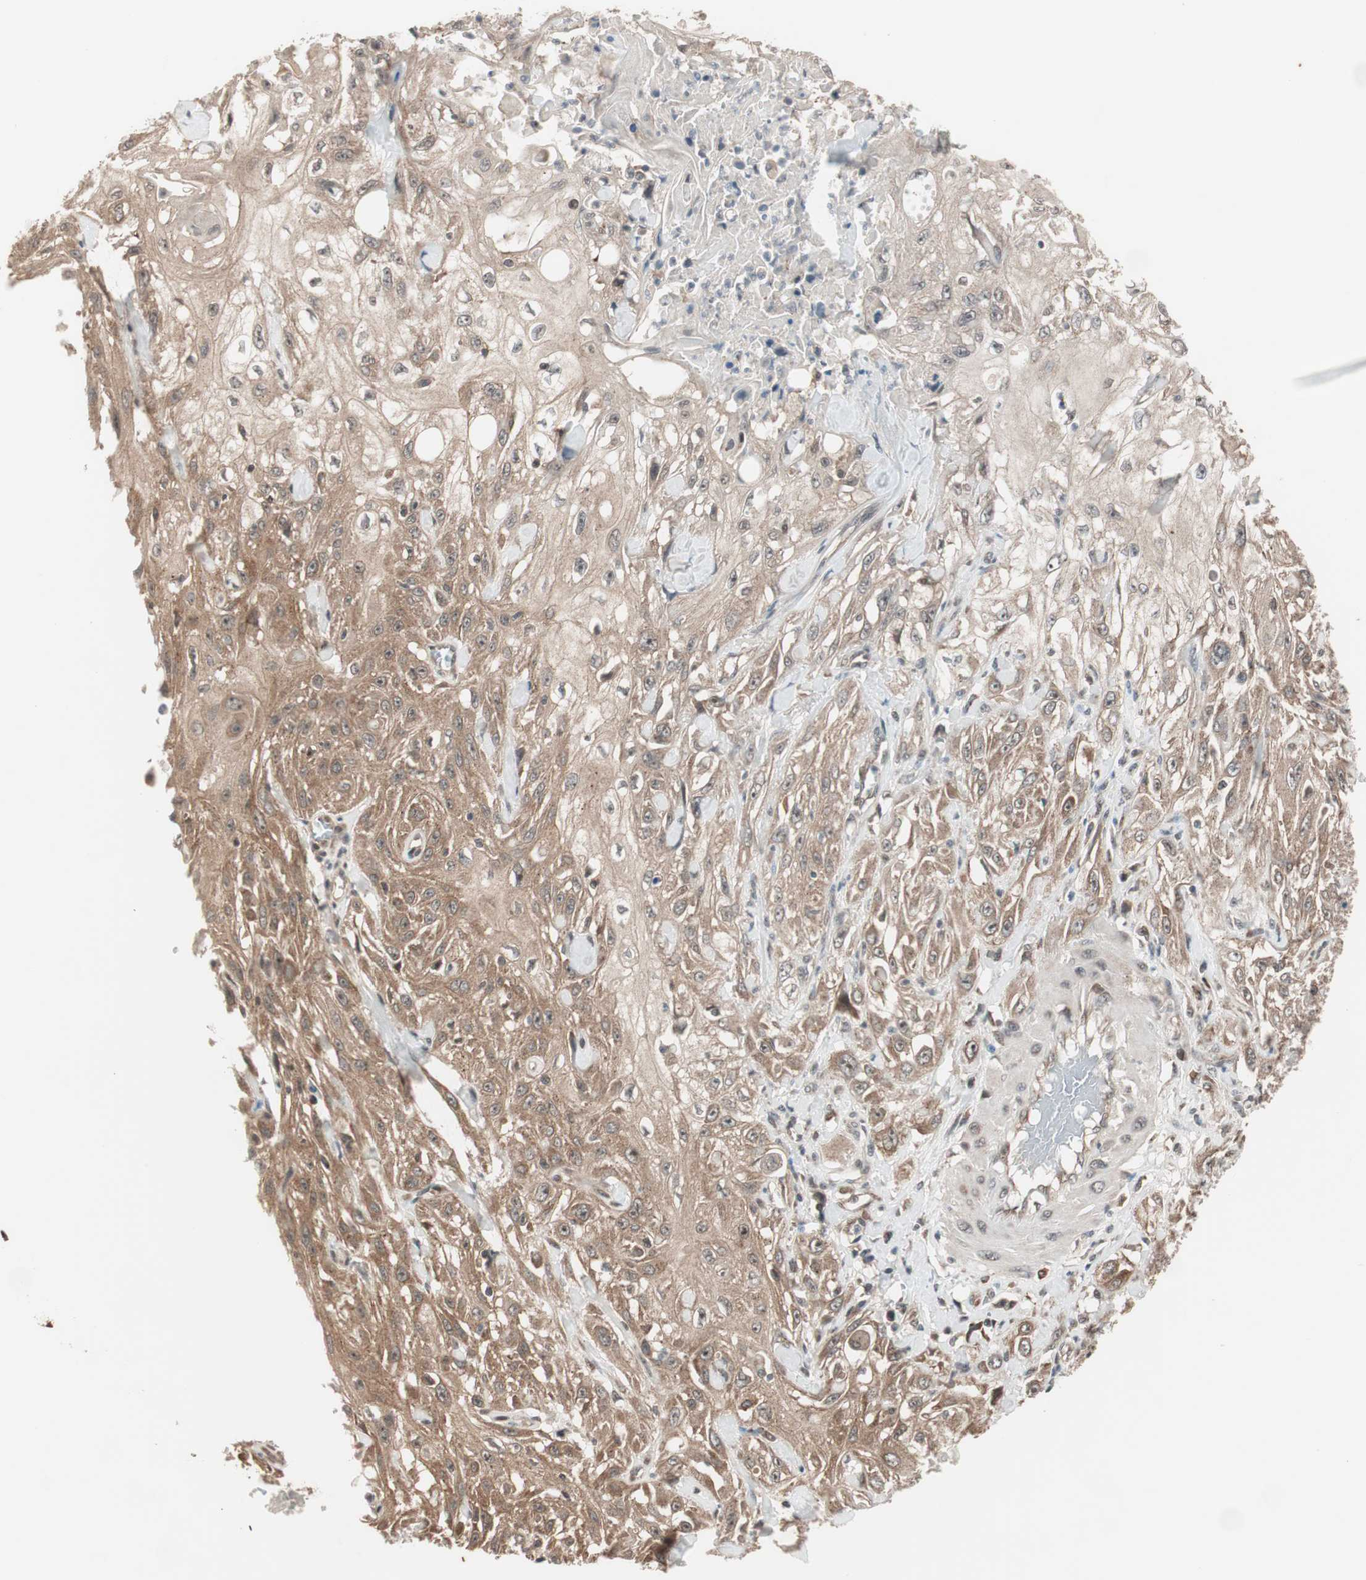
{"staining": {"intensity": "moderate", "quantity": ">75%", "location": "cytoplasmic/membranous"}, "tissue": "skin cancer", "cell_type": "Tumor cells", "image_type": "cancer", "snomed": [{"axis": "morphology", "description": "Squamous cell carcinoma, NOS"}, {"axis": "morphology", "description": "Squamous cell carcinoma, metastatic, NOS"}, {"axis": "topography", "description": "Skin"}, {"axis": "topography", "description": "Lymph node"}], "caption": "A high-resolution histopathology image shows immunohistochemistry (IHC) staining of metastatic squamous cell carcinoma (skin), which reveals moderate cytoplasmic/membranous expression in approximately >75% of tumor cells.", "gene": "FBXO5", "patient": {"sex": "male", "age": 75}}